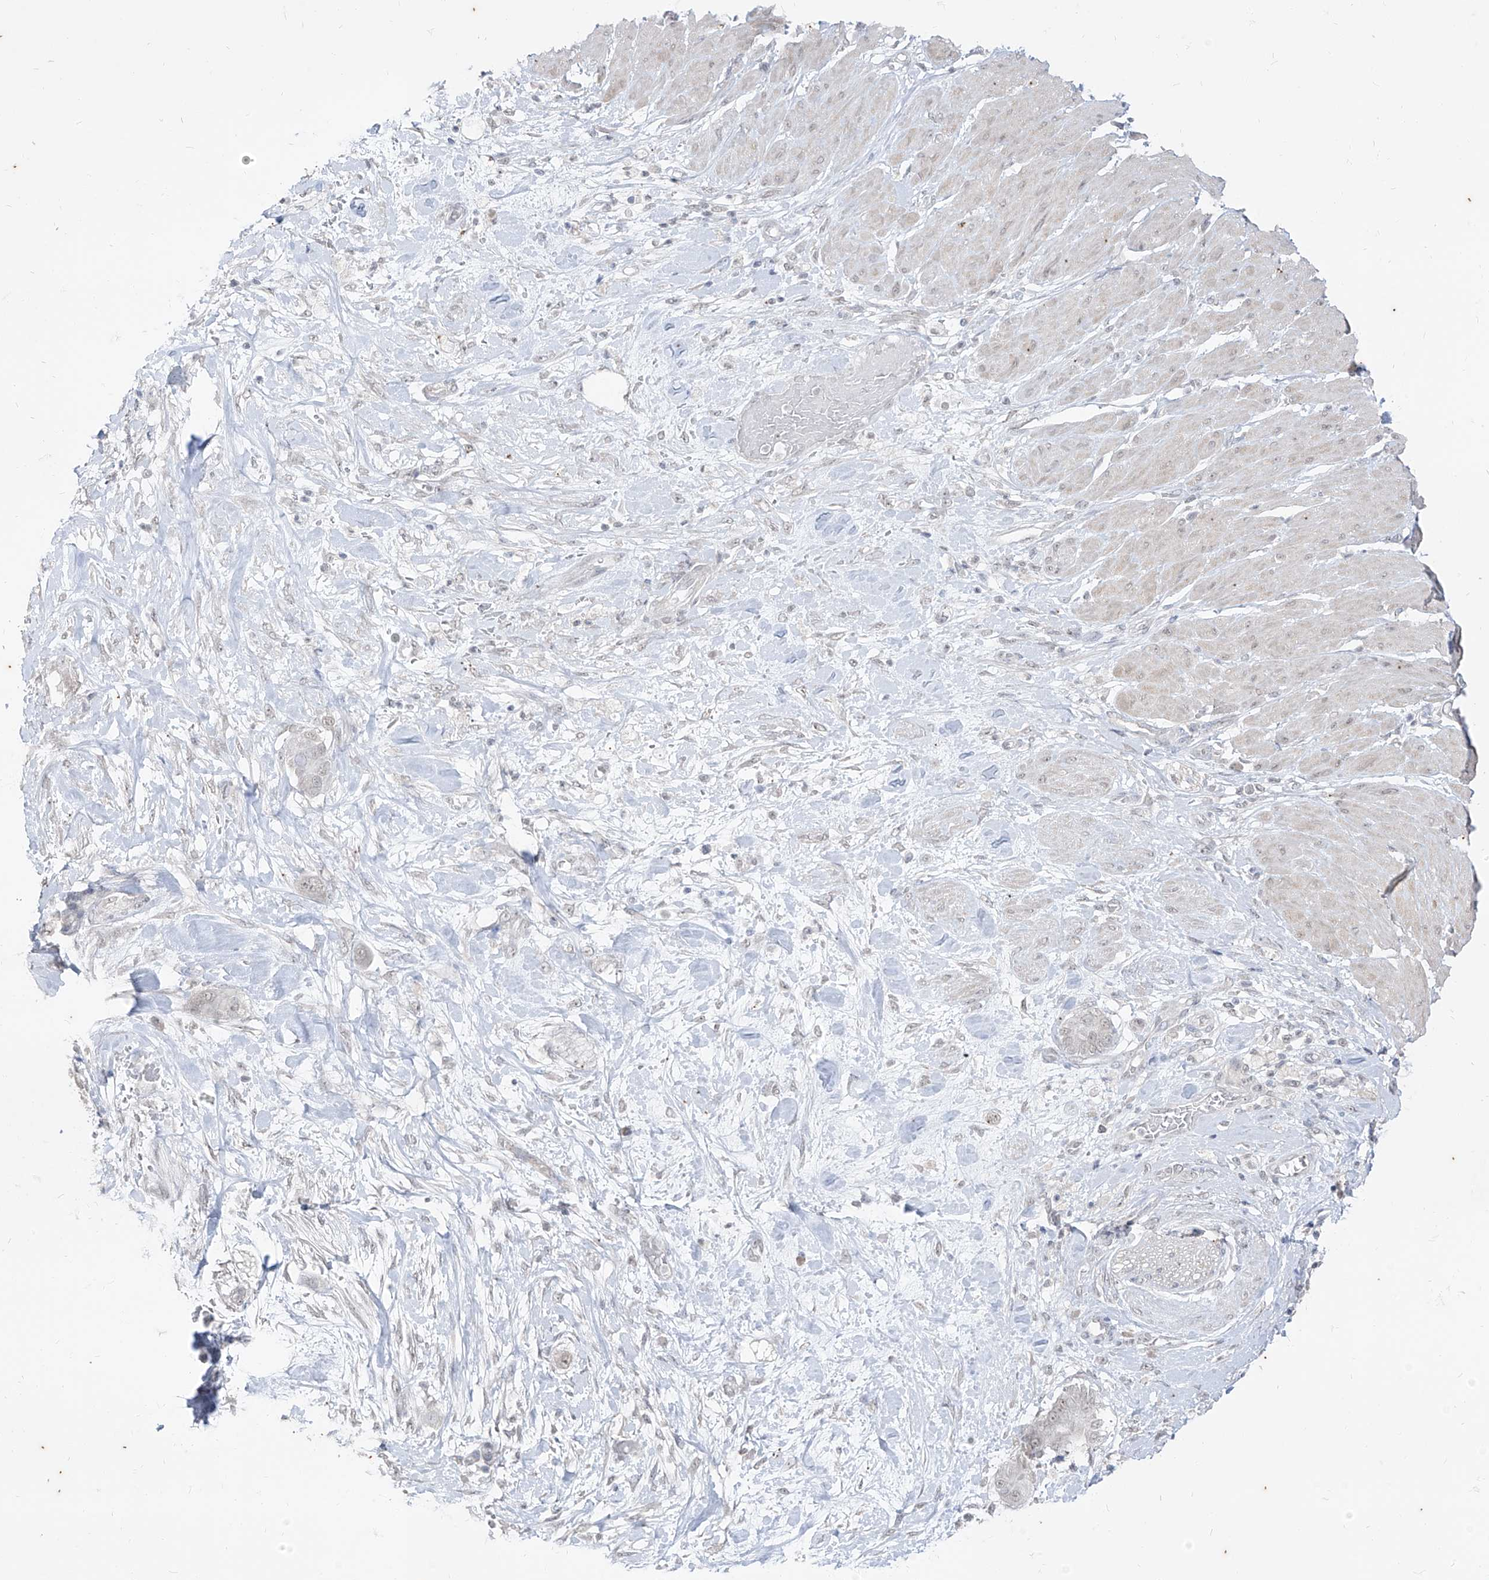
{"staining": {"intensity": "negative", "quantity": "none", "location": "none"}, "tissue": "pancreatic cancer", "cell_type": "Tumor cells", "image_type": "cancer", "snomed": [{"axis": "morphology", "description": "Adenocarcinoma, NOS"}, {"axis": "topography", "description": "Pancreas"}], "caption": "Adenocarcinoma (pancreatic) stained for a protein using immunohistochemistry (IHC) shows no staining tumor cells.", "gene": "PHF20L1", "patient": {"sex": "male", "age": 68}}